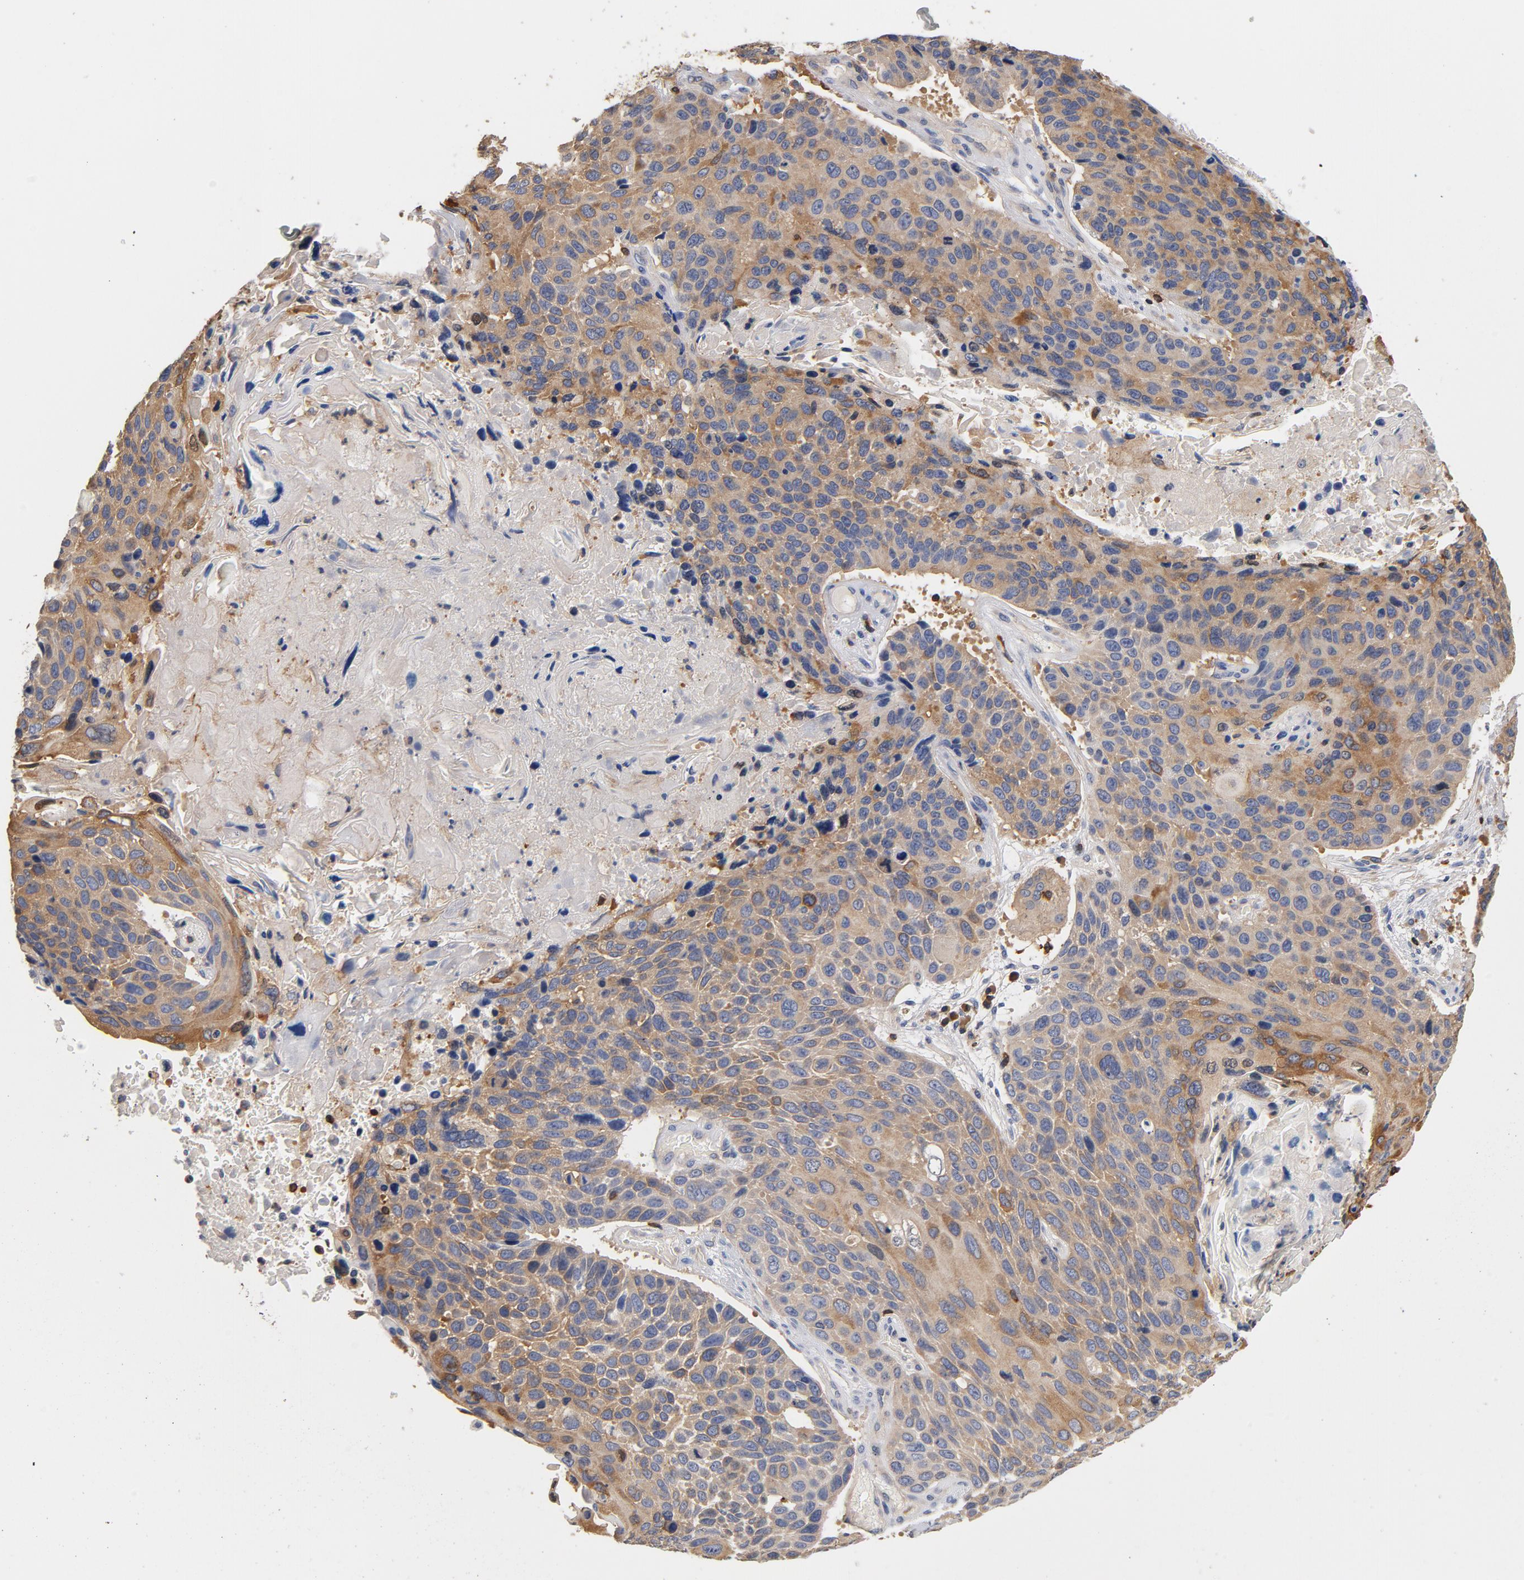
{"staining": {"intensity": "weak", "quantity": ">75%", "location": "cytoplasmic/membranous"}, "tissue": "lung cancer", "cell_type": "Tumor cells", "image_type": "cancer", "snomed": [{"axis": "morphology", "description": "Squamous cell carcinoma, NOS"}, {"axis": "topography", "description": "Lung"}], "caption": "This is an image of immunohistochemistry (IHC) staining of lung cancer (squamous cell carcinoma), which shows weak staining in the cytoplasmic/membranous of tumor cells.", "gene": "EZR", "patient": {"sex": "male", "age": 68}}